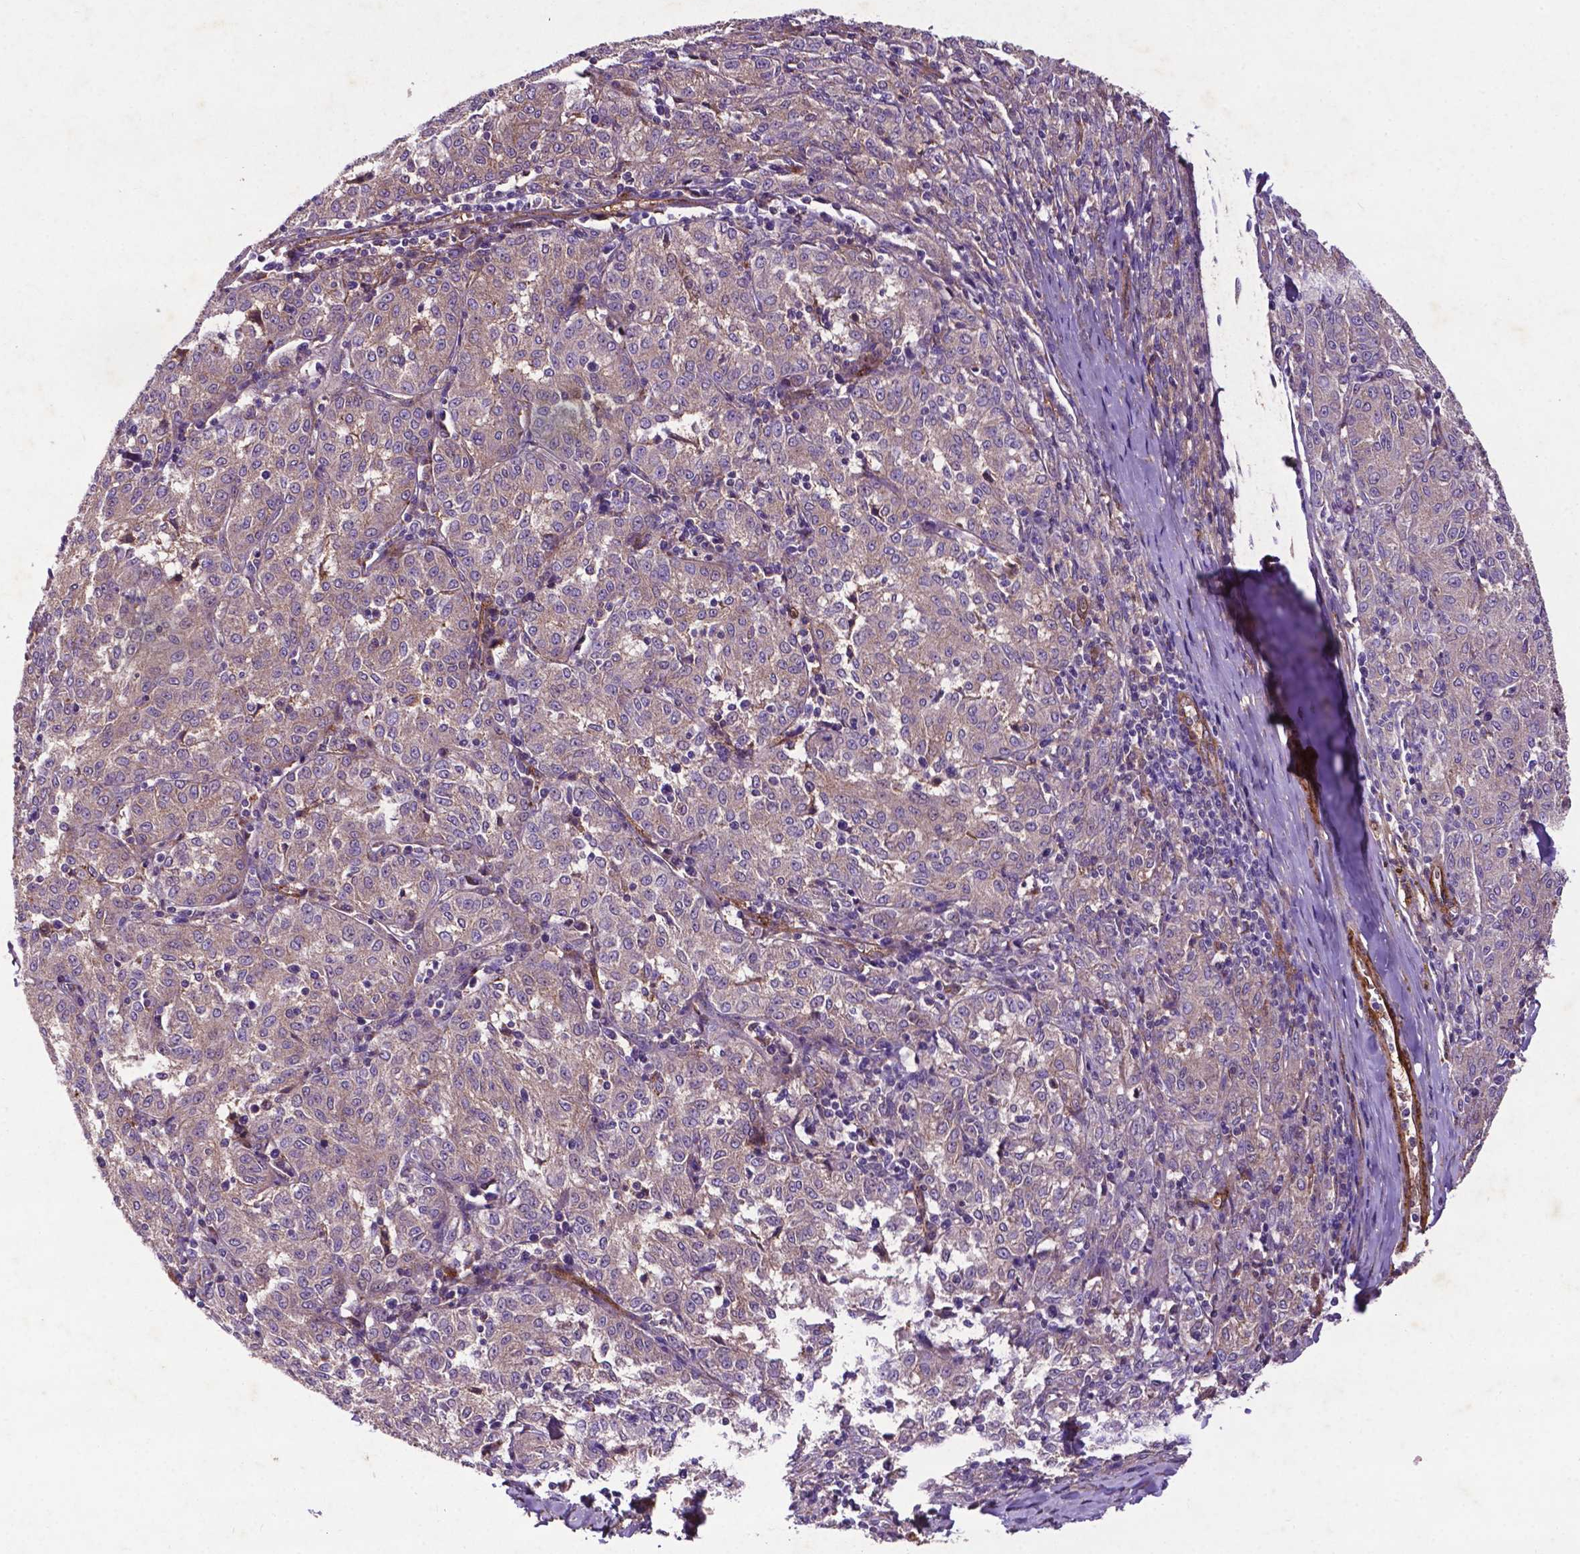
{"staining": {"intensity": "negative", "quantity": "none", "location": "none"}, "tissue": "melanoma", "cell_type": "Tumor cells", "image_type": "cancer", "snomed": [{"axis": "morphology", "description": "Malignant melanoma, NOS"}, {"axis": "topography", "description": "Skin"}], "caption": "Immunohistochemistry (IHC) photomicrograph of neoplastic tissue: human malignant melanoma stained with DAB demonstrates no significant protein expression in tumor cells.", "gene": "RRAS", "patient": {"sex": "female", "age": 72}}